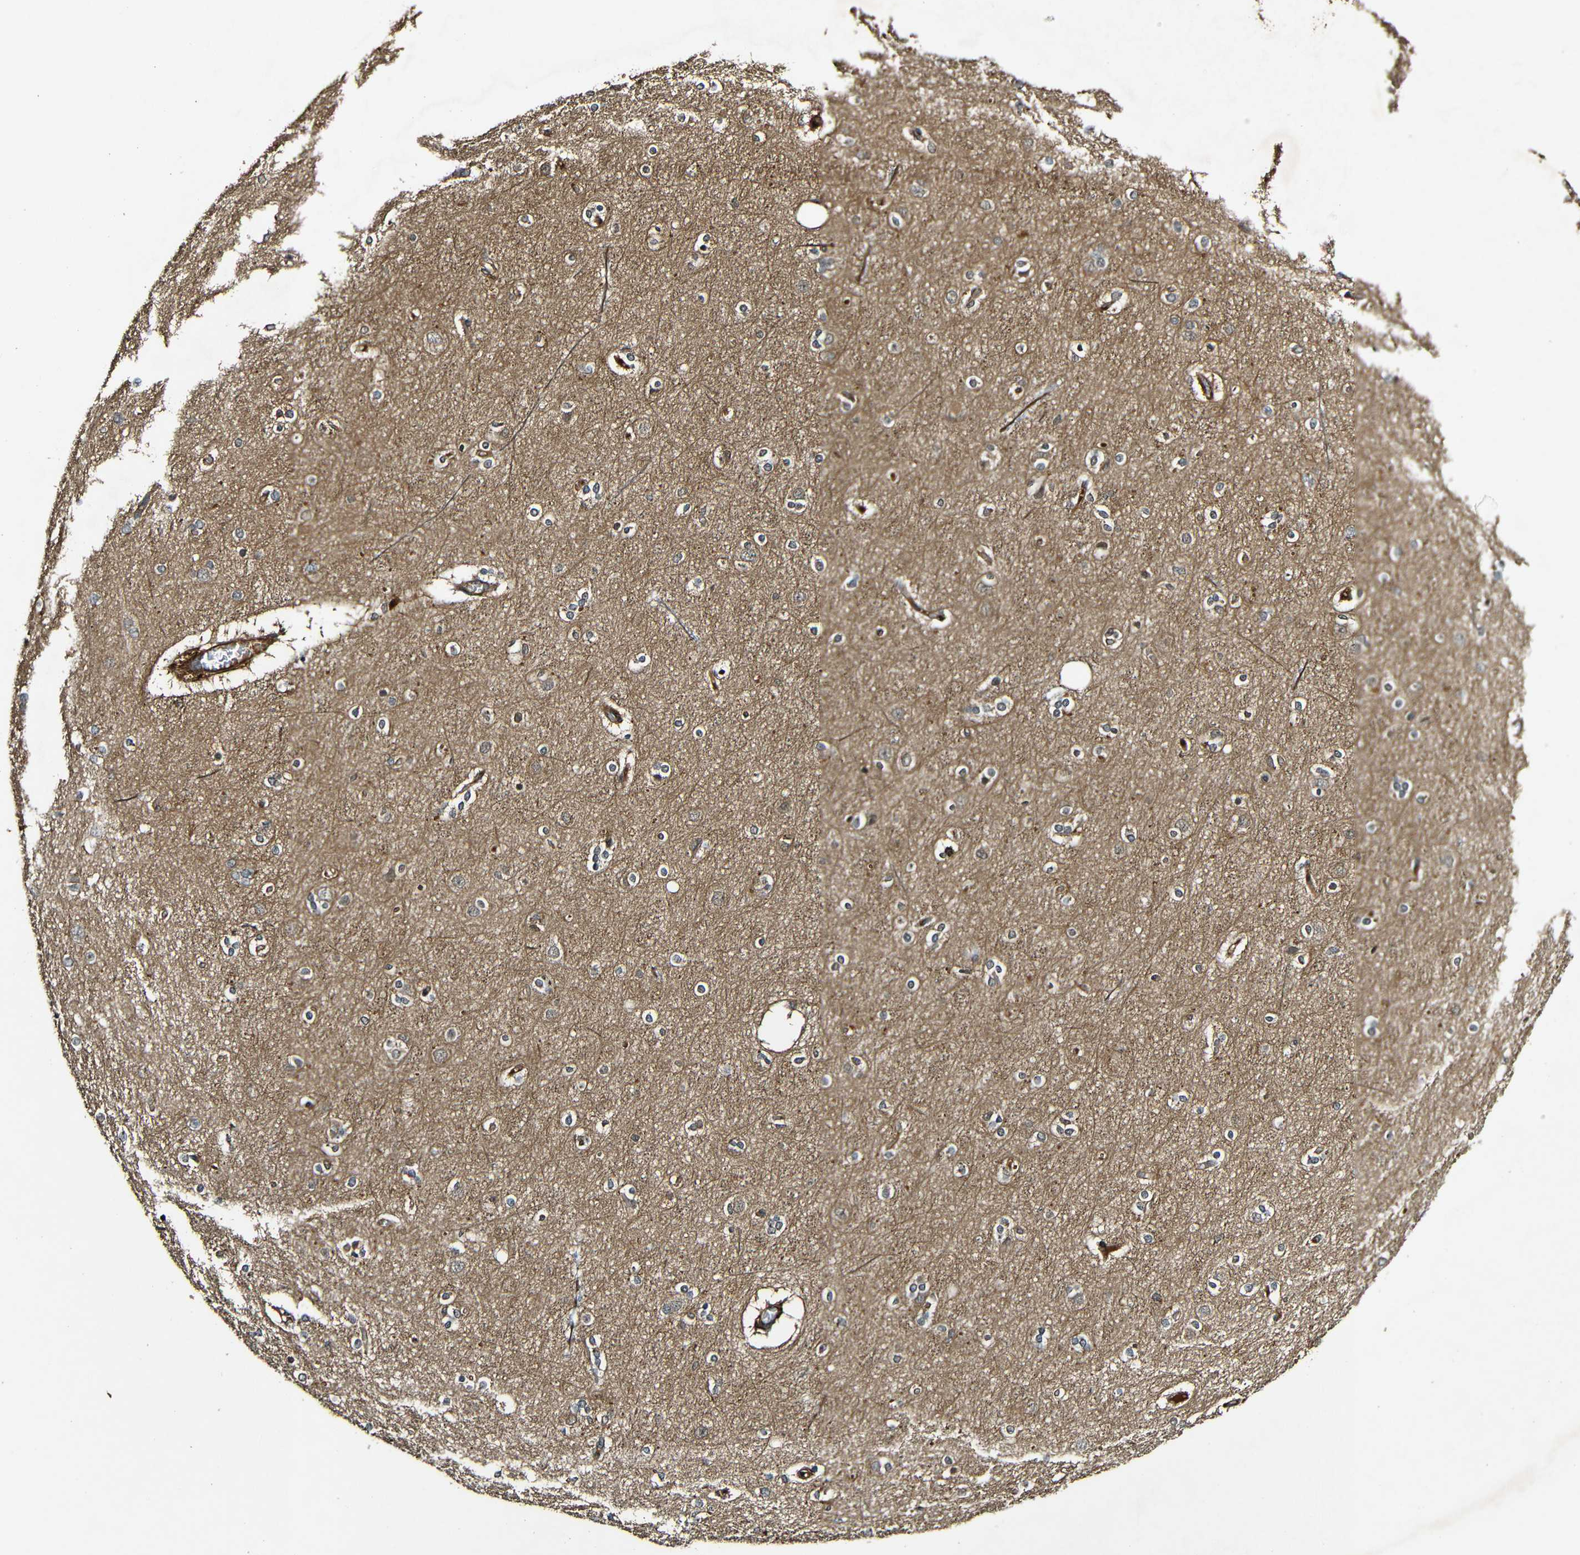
{"staining": {"intensity": "moderate", "quantity": ">75%", "location": "cytoplasmic/membranous"}, "tissue": "cerebral cortex", "cell_type": "Endothelial cells", "image_type": "normal", "snomed": [{"axis": "morphology", "description": "Normal tissue, NOS"}, {"axis": "topography", "description": "Cerebral cortex"}], "caption": "Immunohistochemistry (IHC) image of unremarkable cerebral cortex stained for a protein (brown), which demonstrates medium levels of moderate cytoplasmic/membranous expression in approximately >75% of endothelial cells.", "gene": "CASP8", "patient": {"sex": "female", "age": 54}}